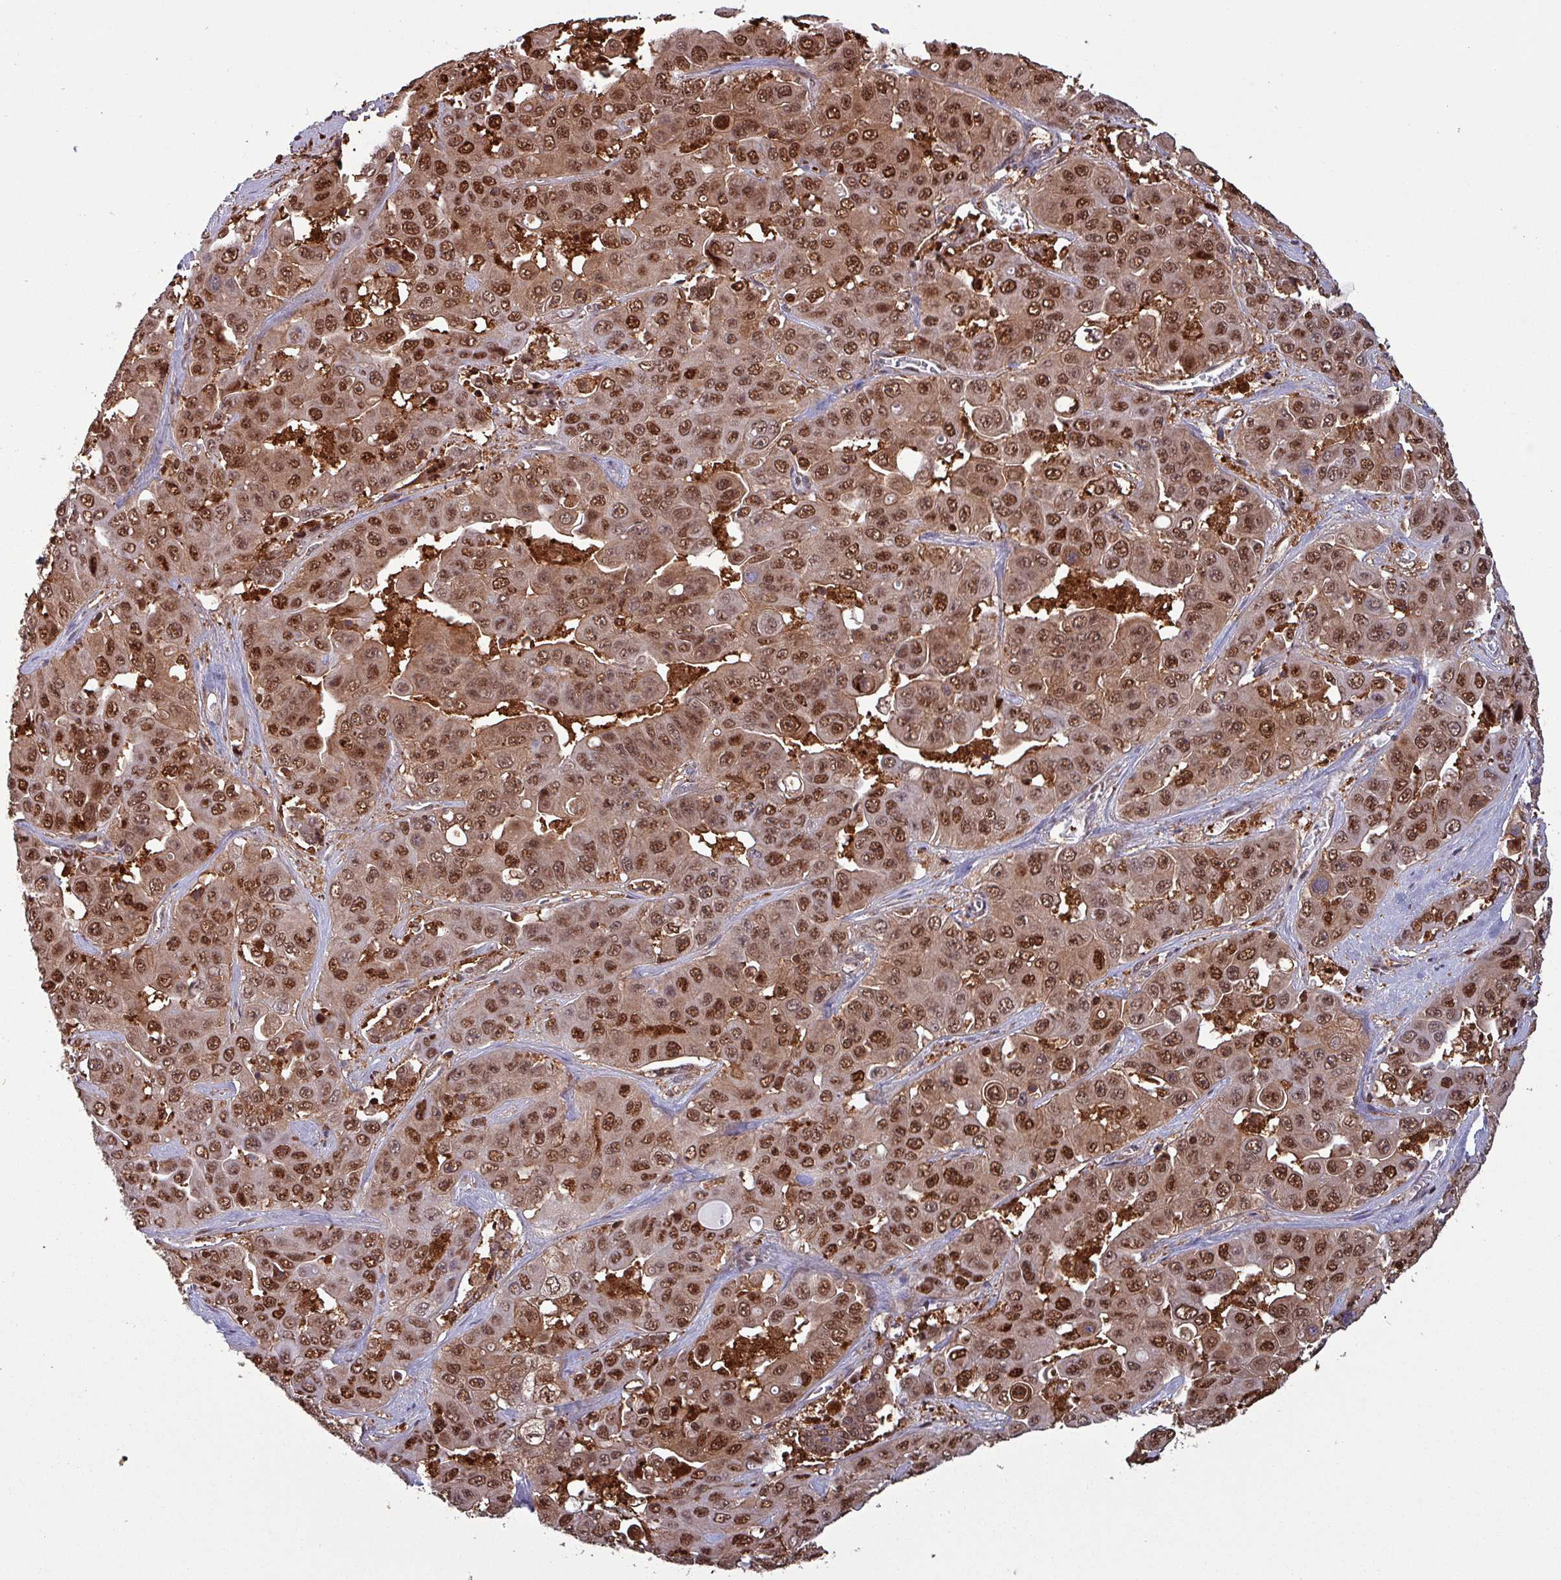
{"staining": {"intensity": "strong", "quantity": ">75%", "location": "cytoplasmic/membranous,nuclear"}, "tissue": "liver cancer", "cell_type": "Tumor cells", "image_type": "cancer", "snomed": [{"axis": "morphology", "description": "Cholangiocarcinoma"}, {"axis": "topography", "description": "Liver"}], "caption": "Immunohistochemical staining of human liver cholangiocarcinoma shows high levels of strong cytoplasmic/membranous and nuclear staining in about >75% of tumor cells.", "gene": "PSMB8", "patient": {"sex": "female", "age": 52}}